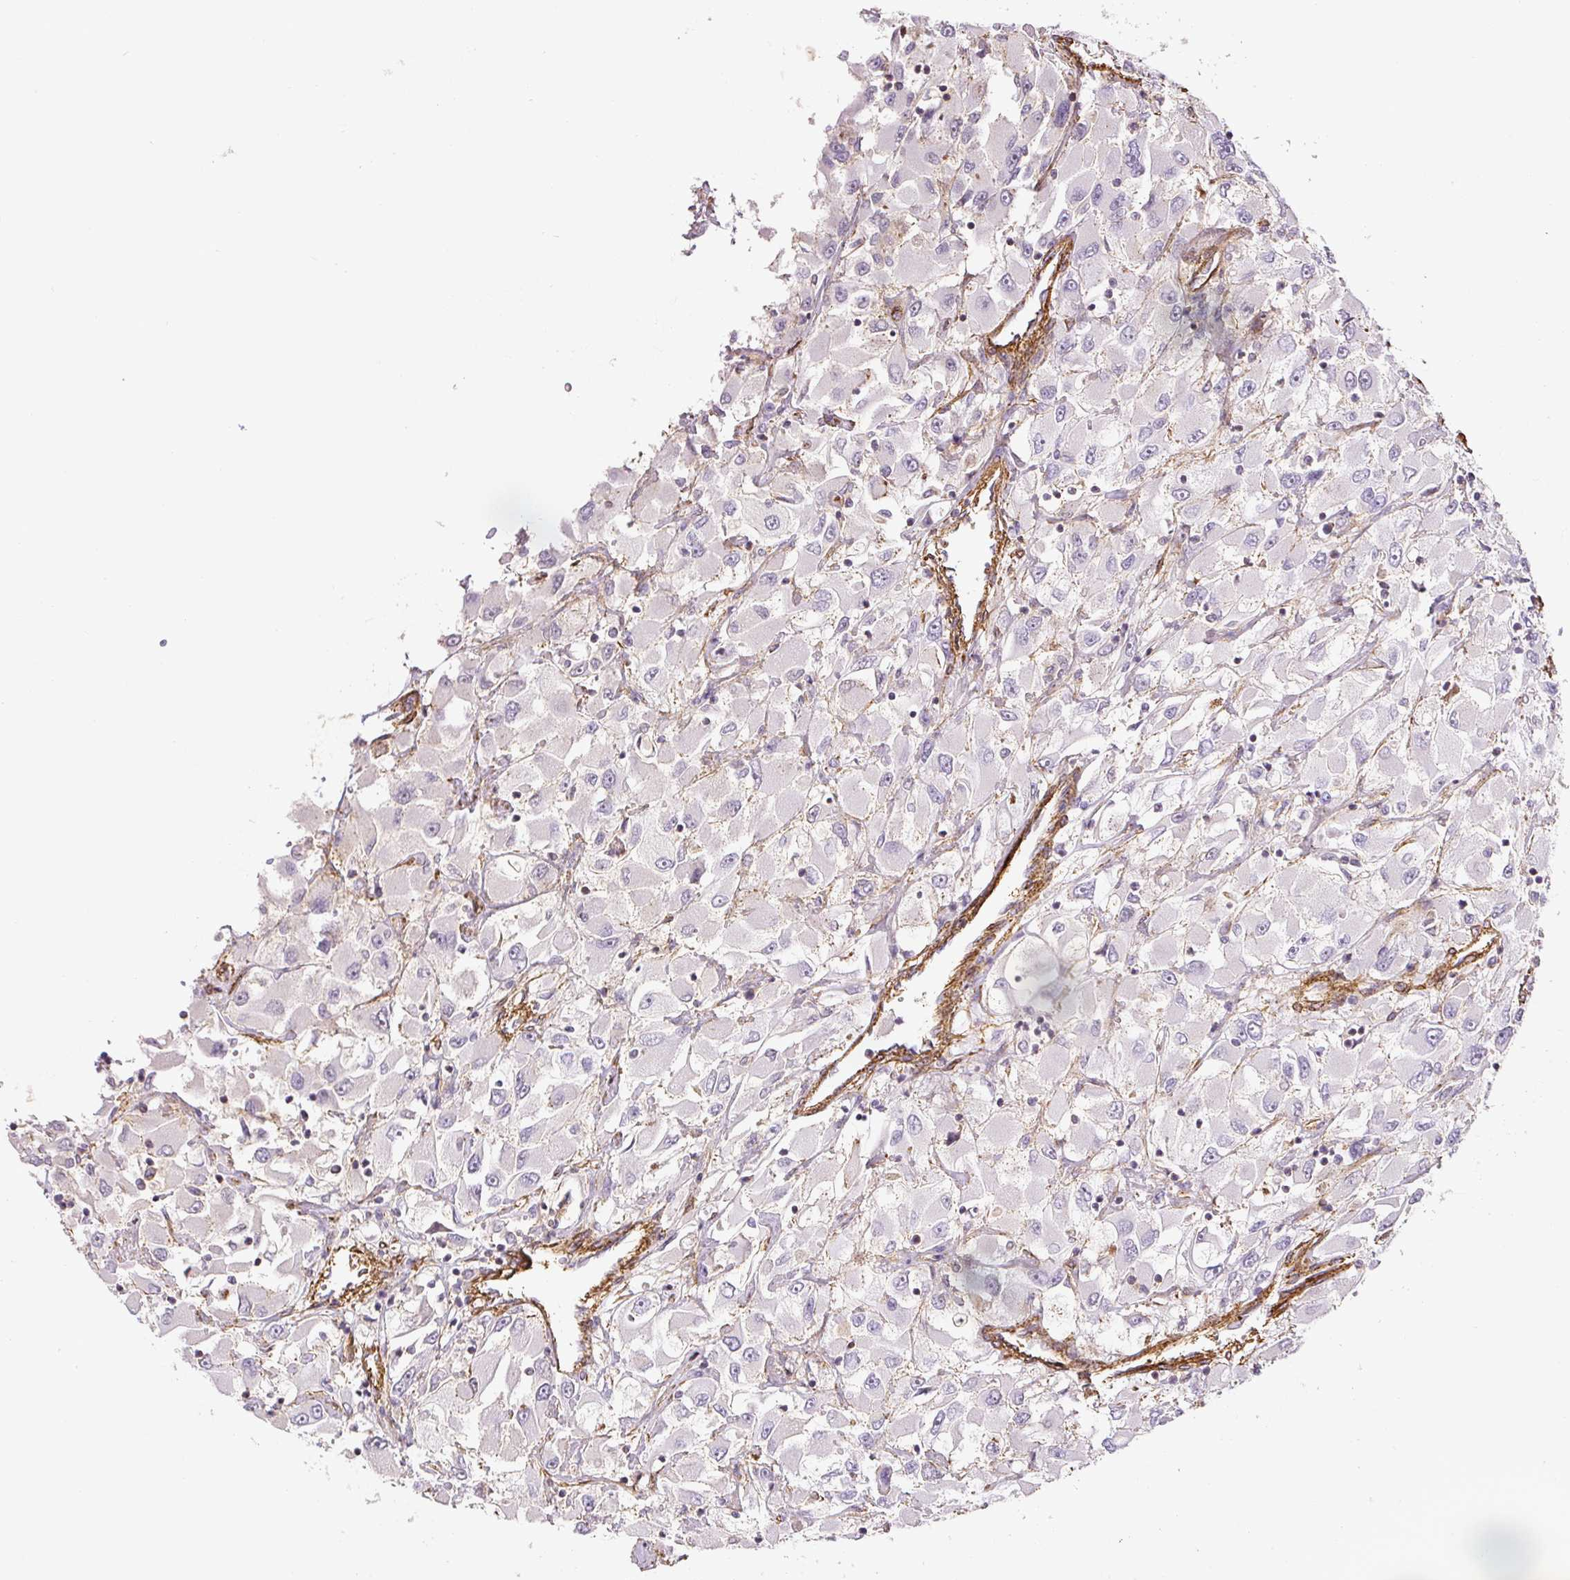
{"staining": {"intensity": "negative", "quantity": "none", "location": "none"}, "tissue": "renal cancer", "cell_type": "Tumor cells", "image_type": "cancer", "snomed": [{"axis": "morphology", "description": "Adenocarcinoma, NOS"}, {"axis": "topography", "description": "Kidney"}], "caption": "The histopathology image displays no staining of tumor cells in renal adenocarcinoma.", "gene": "MYL12A", "patient": {"sex": "female", "age": 52}}